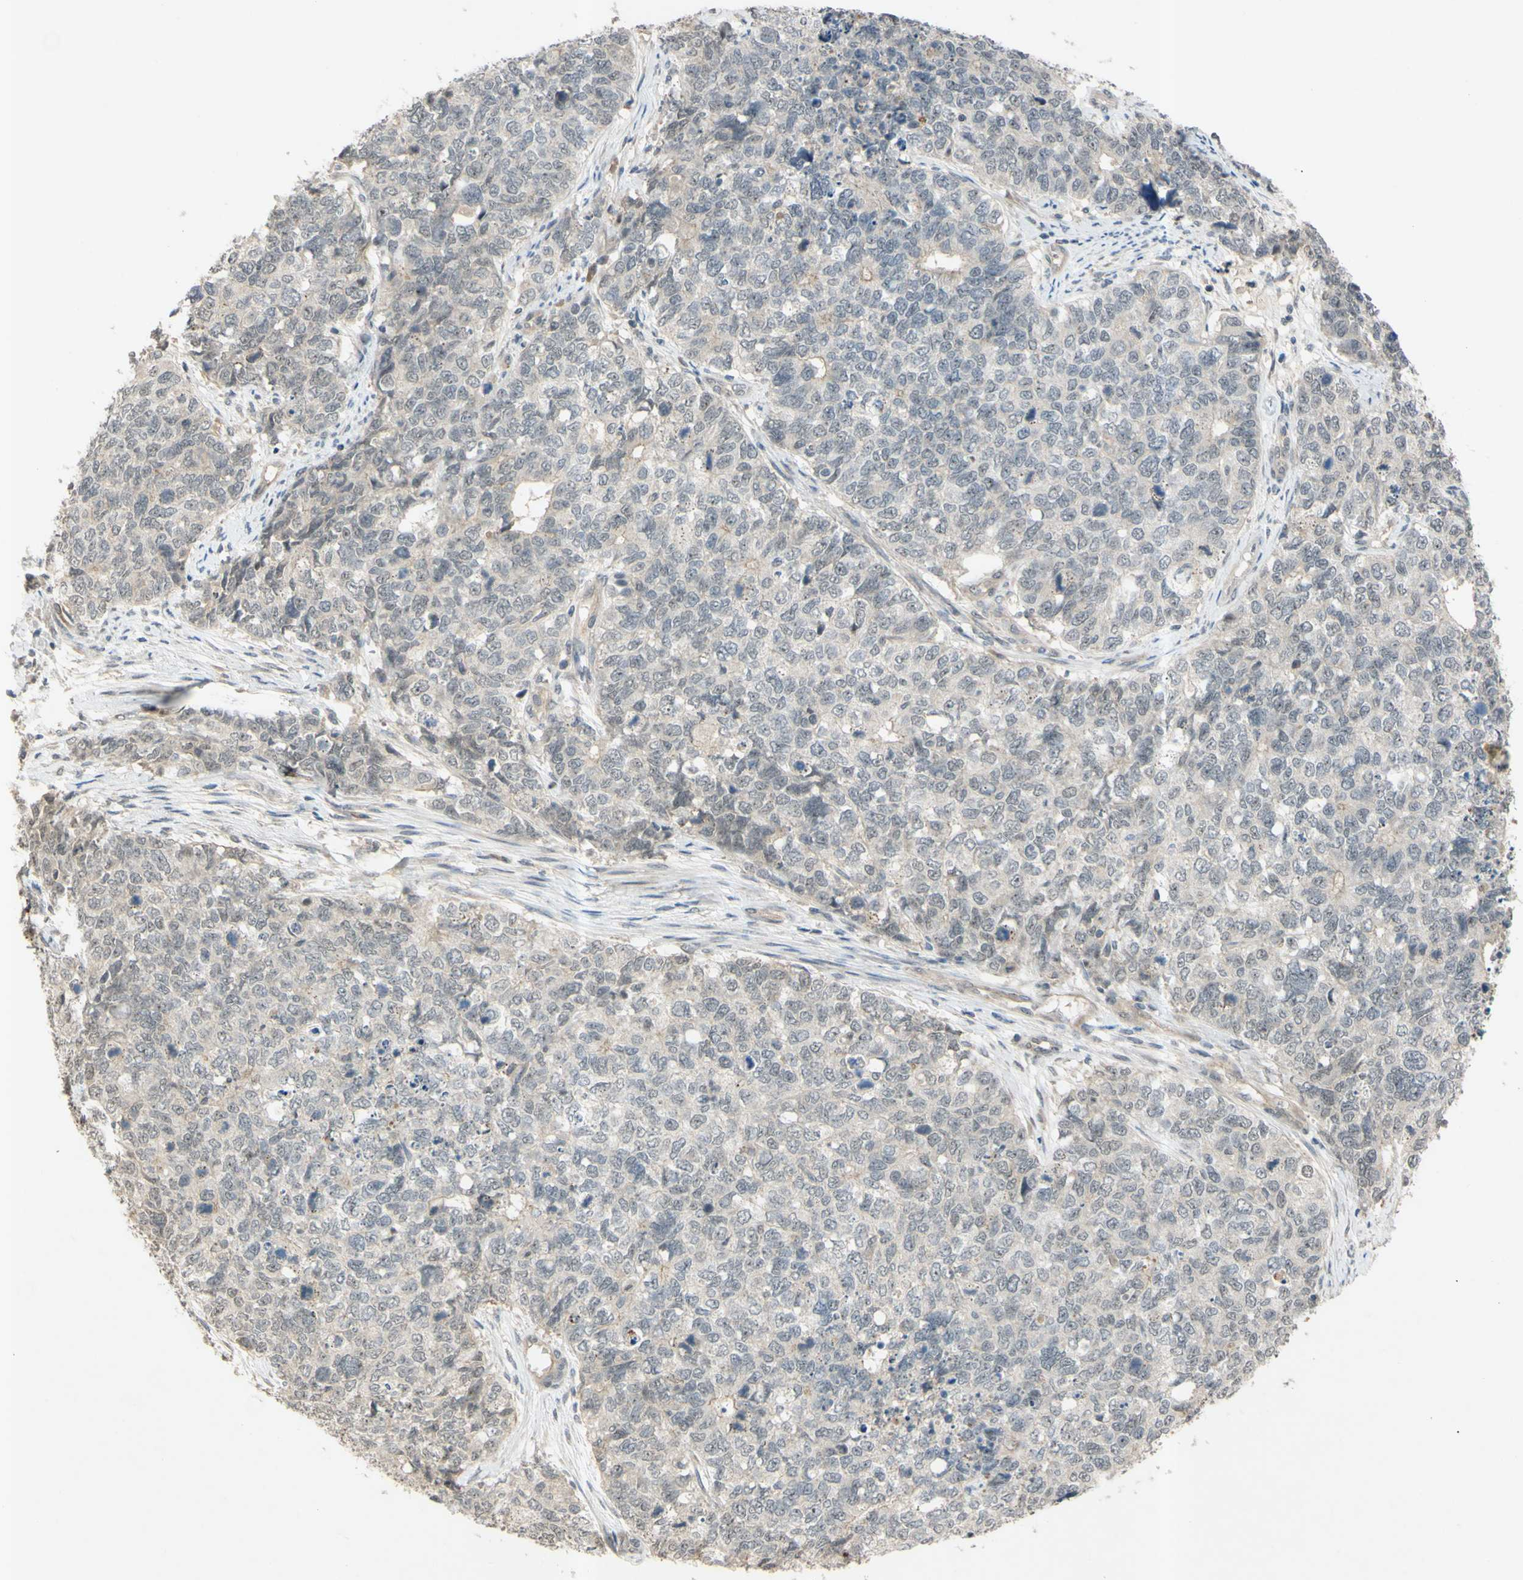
{"staining": {"intensity": "negative", "quantity": "none", "location": "none"}, "tissue": "cervical cancer", "cell_type": "Tumor cells", "image_type": "cancer", "snomed": [{"axis": "morphology", "description": "Squamous cell carcinoma, NOS"}, {"axis": "topography", "description": "Cervix"}], "caption": "The photomicrograph reveals no staining of tumor cells in cervical cancer.", "gene": "ALK", "patient": {"sex": "female", "age": 63}}